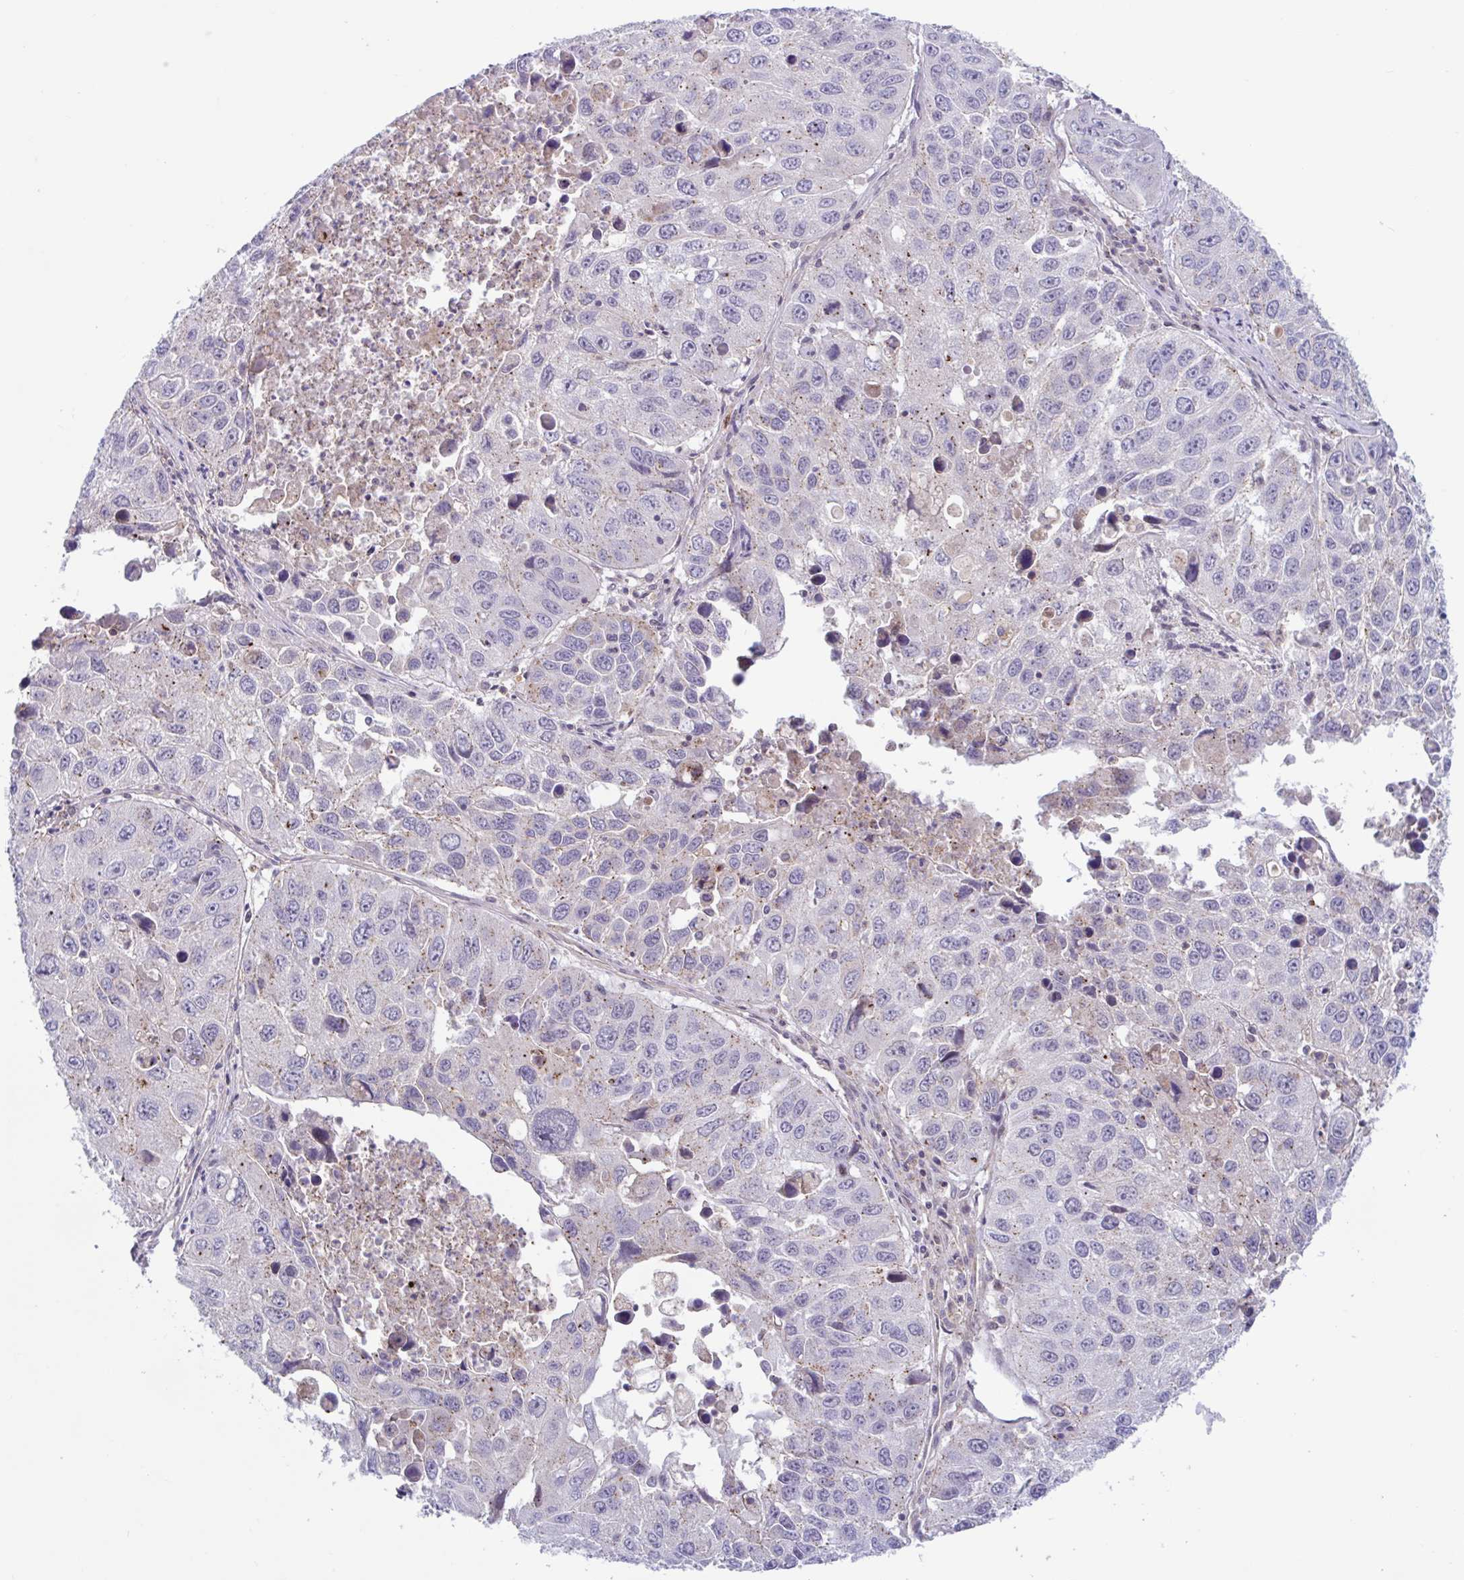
{"staining": {"intensity": "weak", "quantity": "25%-75%", "location": "cytoplasmic/membranous"}, "tissue": "lung cancer", "cell_type": "Tumor cells", "image_type": "cancer", "snomed": [{"axis": "morphology", "description": "Squamous cell carcinoma, NOS"}, {"axis": "topography", "description": "Lung"}], "caption": "DAB (3,3'-diaminobenzidine) immunohistochemical staining of human lung cancer (squamous cell carcinoma) exhibits weak cytoplasmic/membranous protein staining in about 25%-75% of tumor cells. (Stains: DAB (3,3'-diaminobenzidine) in brown, nuclei in blue, Microscopy: brightfield microscopy at high magnification).", "gene": "IST1", "patient": {"sex": "female", "age": 61}}